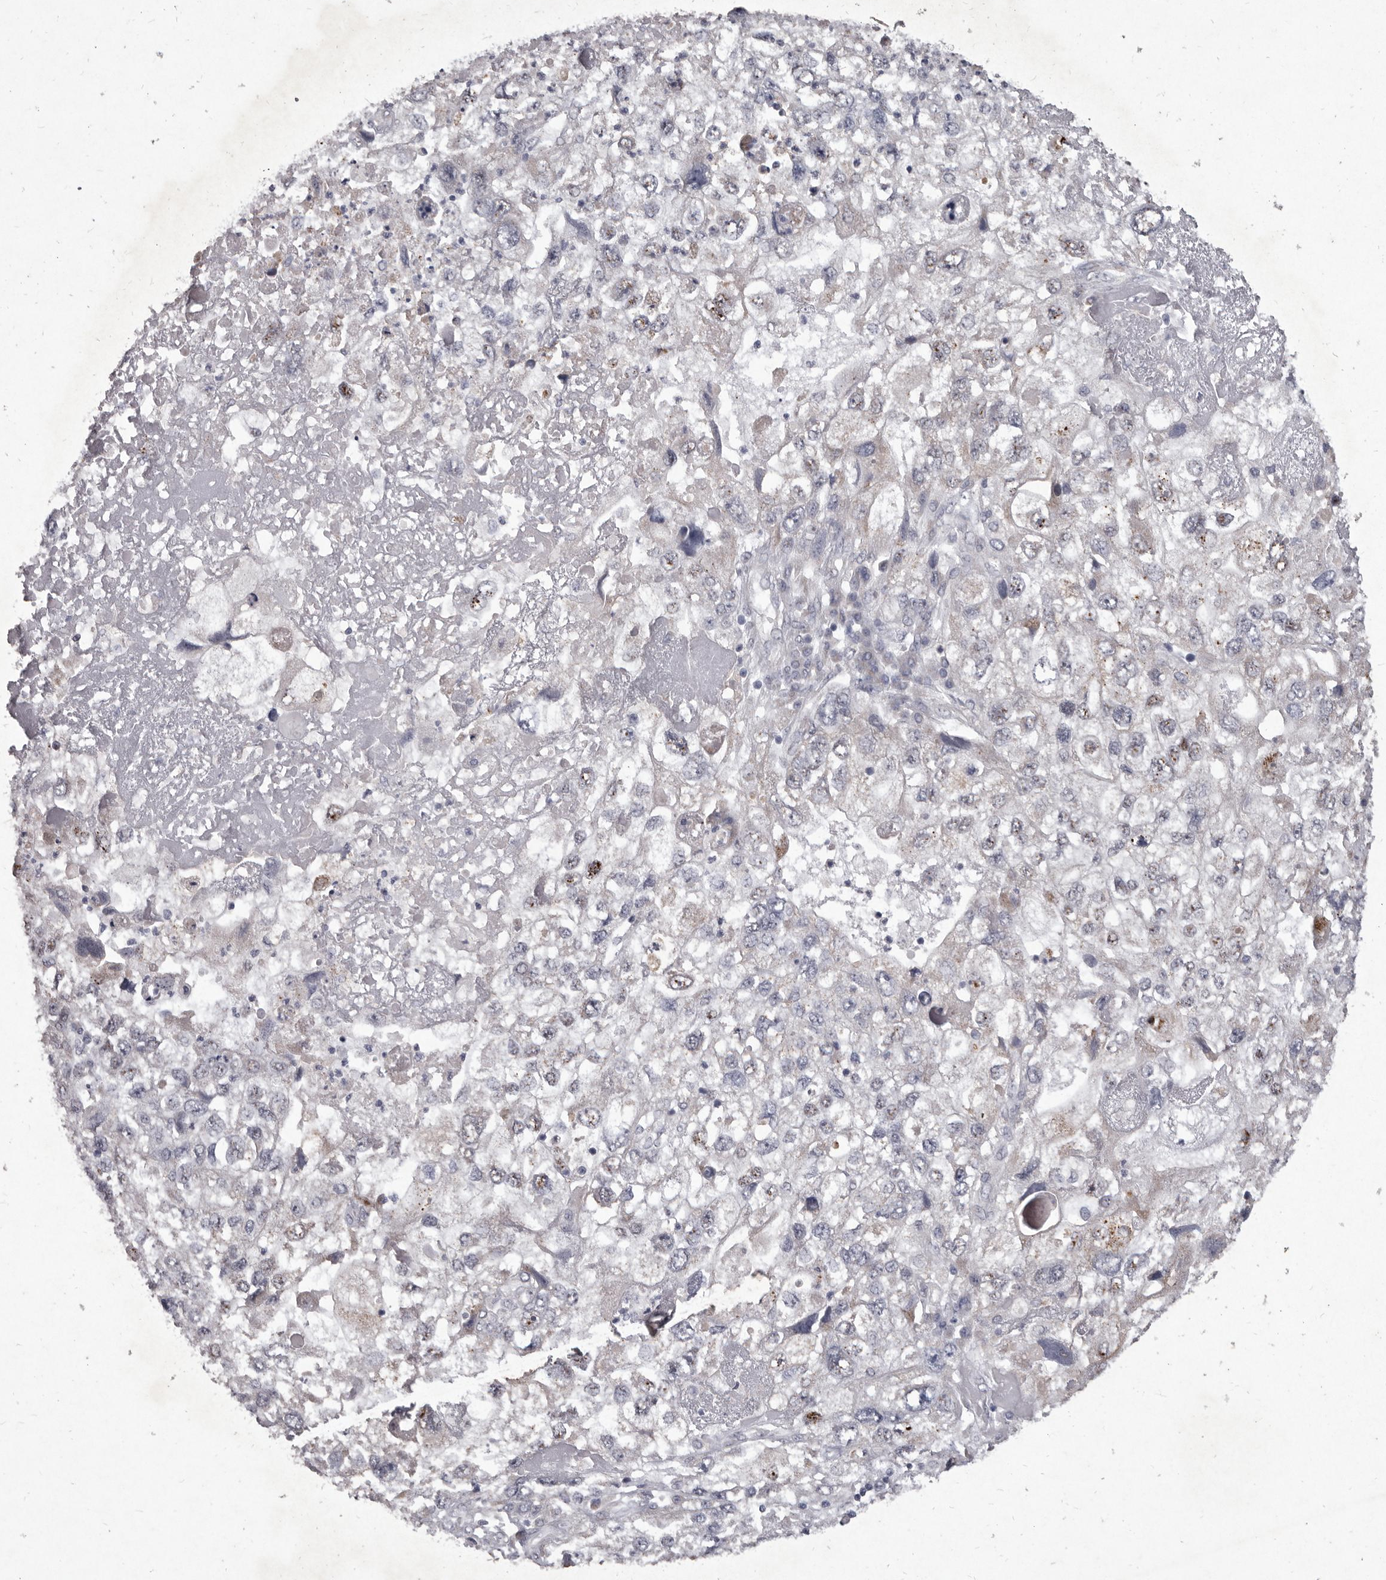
{"staining": {"intensity": "weak", "quantity": "<25%", "location": "cytoplasmic/membranous"}, "tissue": "endometrial cancer", "cell_type": "Tumor cells", "image_type": "cancer", "snomed": [{"axis": "morphology", "description": "Adenocarcinoma, NOS"}, {"axis": "topography", "description": "Endometrium"}], "caption": "Adenocarcinoma (endometrial) was stained to show a protein in brown. There is no significant expression in tumor cells.", "gene": "P2RX6", "patient": {"sex": "female", "age": 49}}